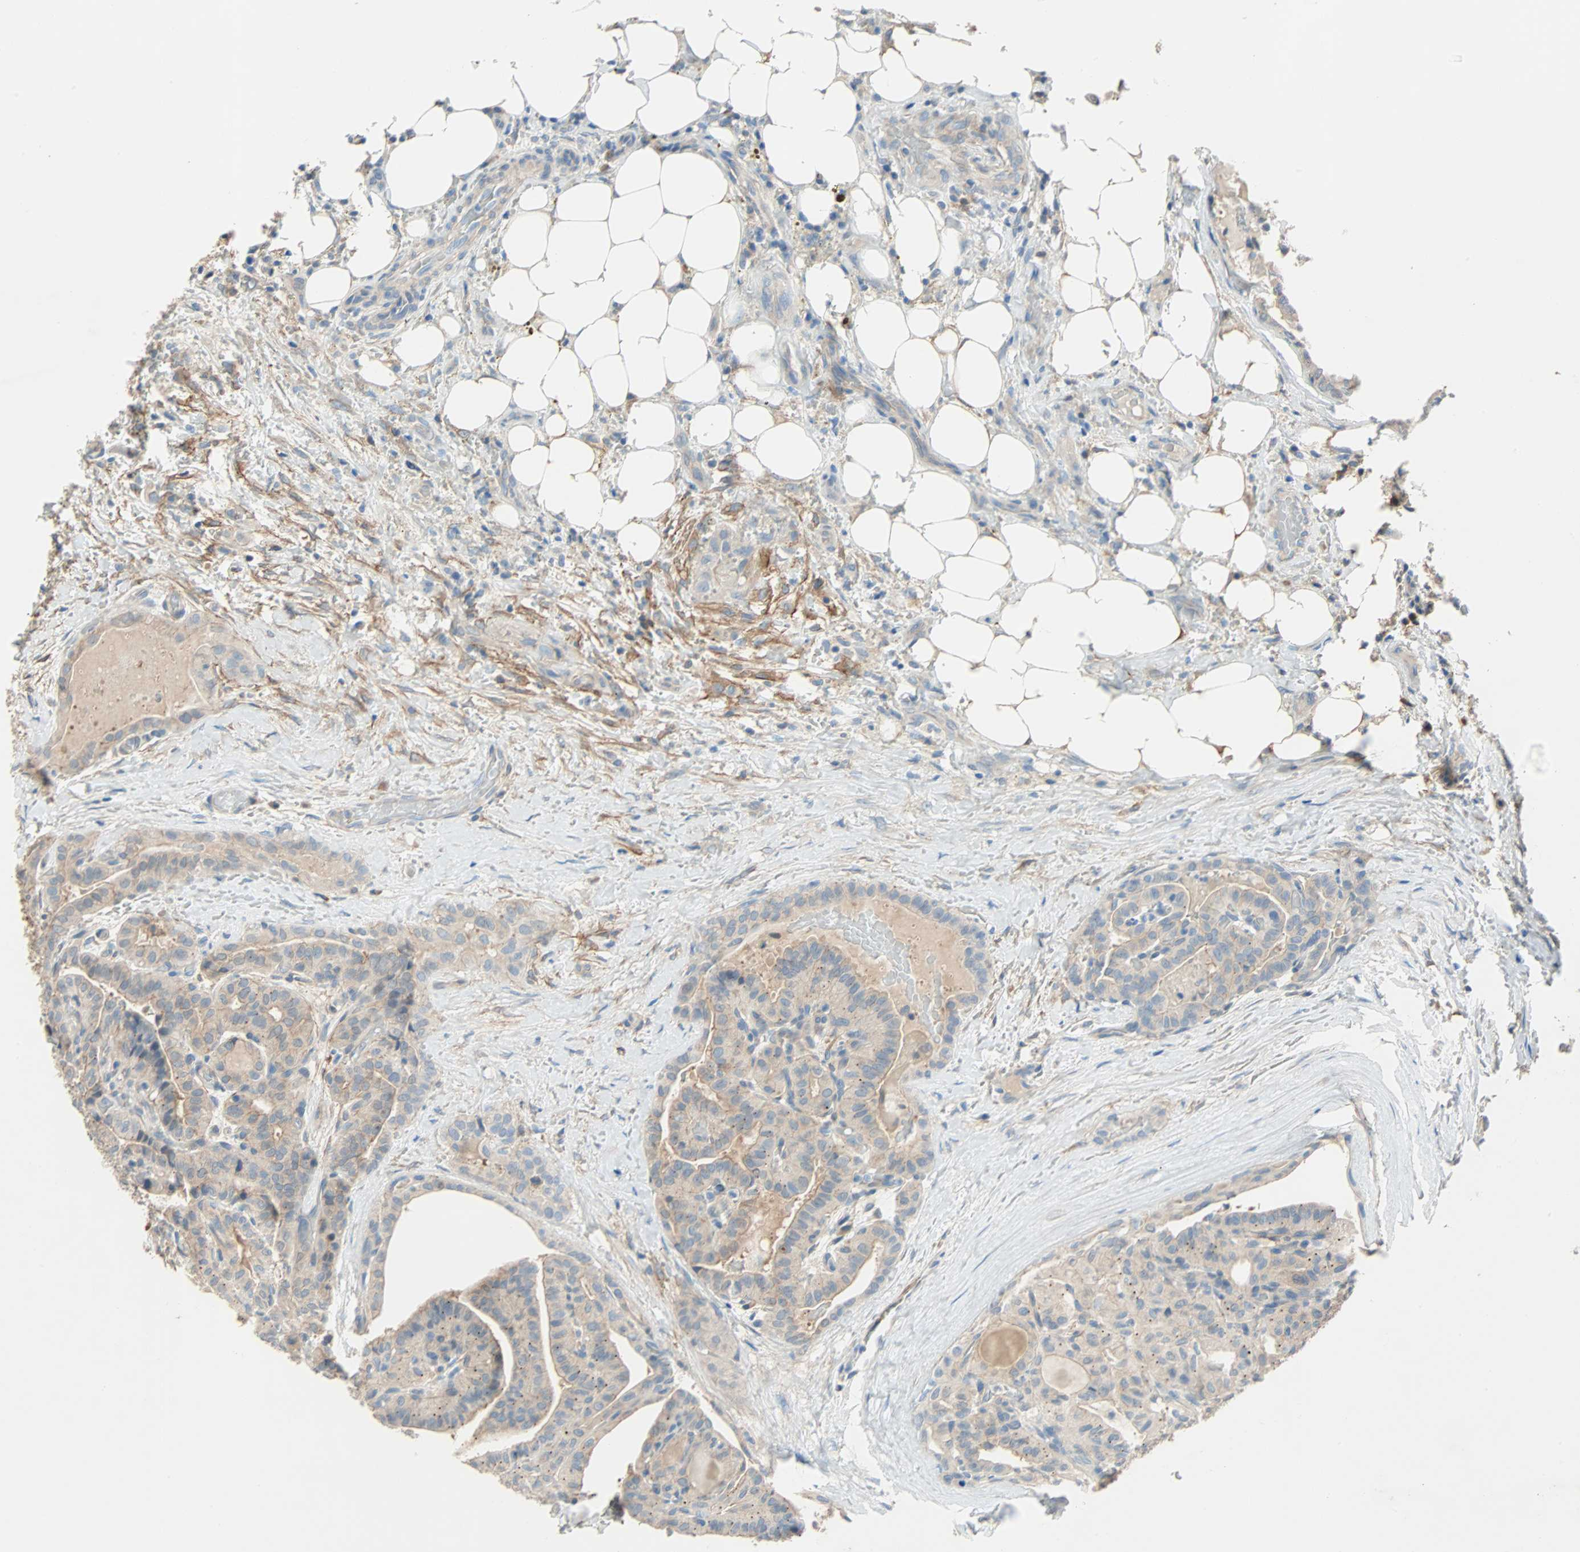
{"staining": {"intensity": "moderate", "quantity": ">75%", "location": "cytoplasmic/membranous"}, "tissue": "thyroid cancer", "cell_type": "Tumor cells", "image_type": "cancer", "snomed": [{"axis": "morphology", "description": "Papillary adenocarcinoma, NOS"}, {"axis": "topography", "description": "Thyroid gland"}], "caption": "IHC (DAB (3,3'-diaminobenzidine)) staining of thyroid cancer displays moderate cytoplasmic/membranous protein staining in about >75% of tumor cells.", "gene": "TNFRSF12A", "patient": {"sex": "male", "age": 77}}